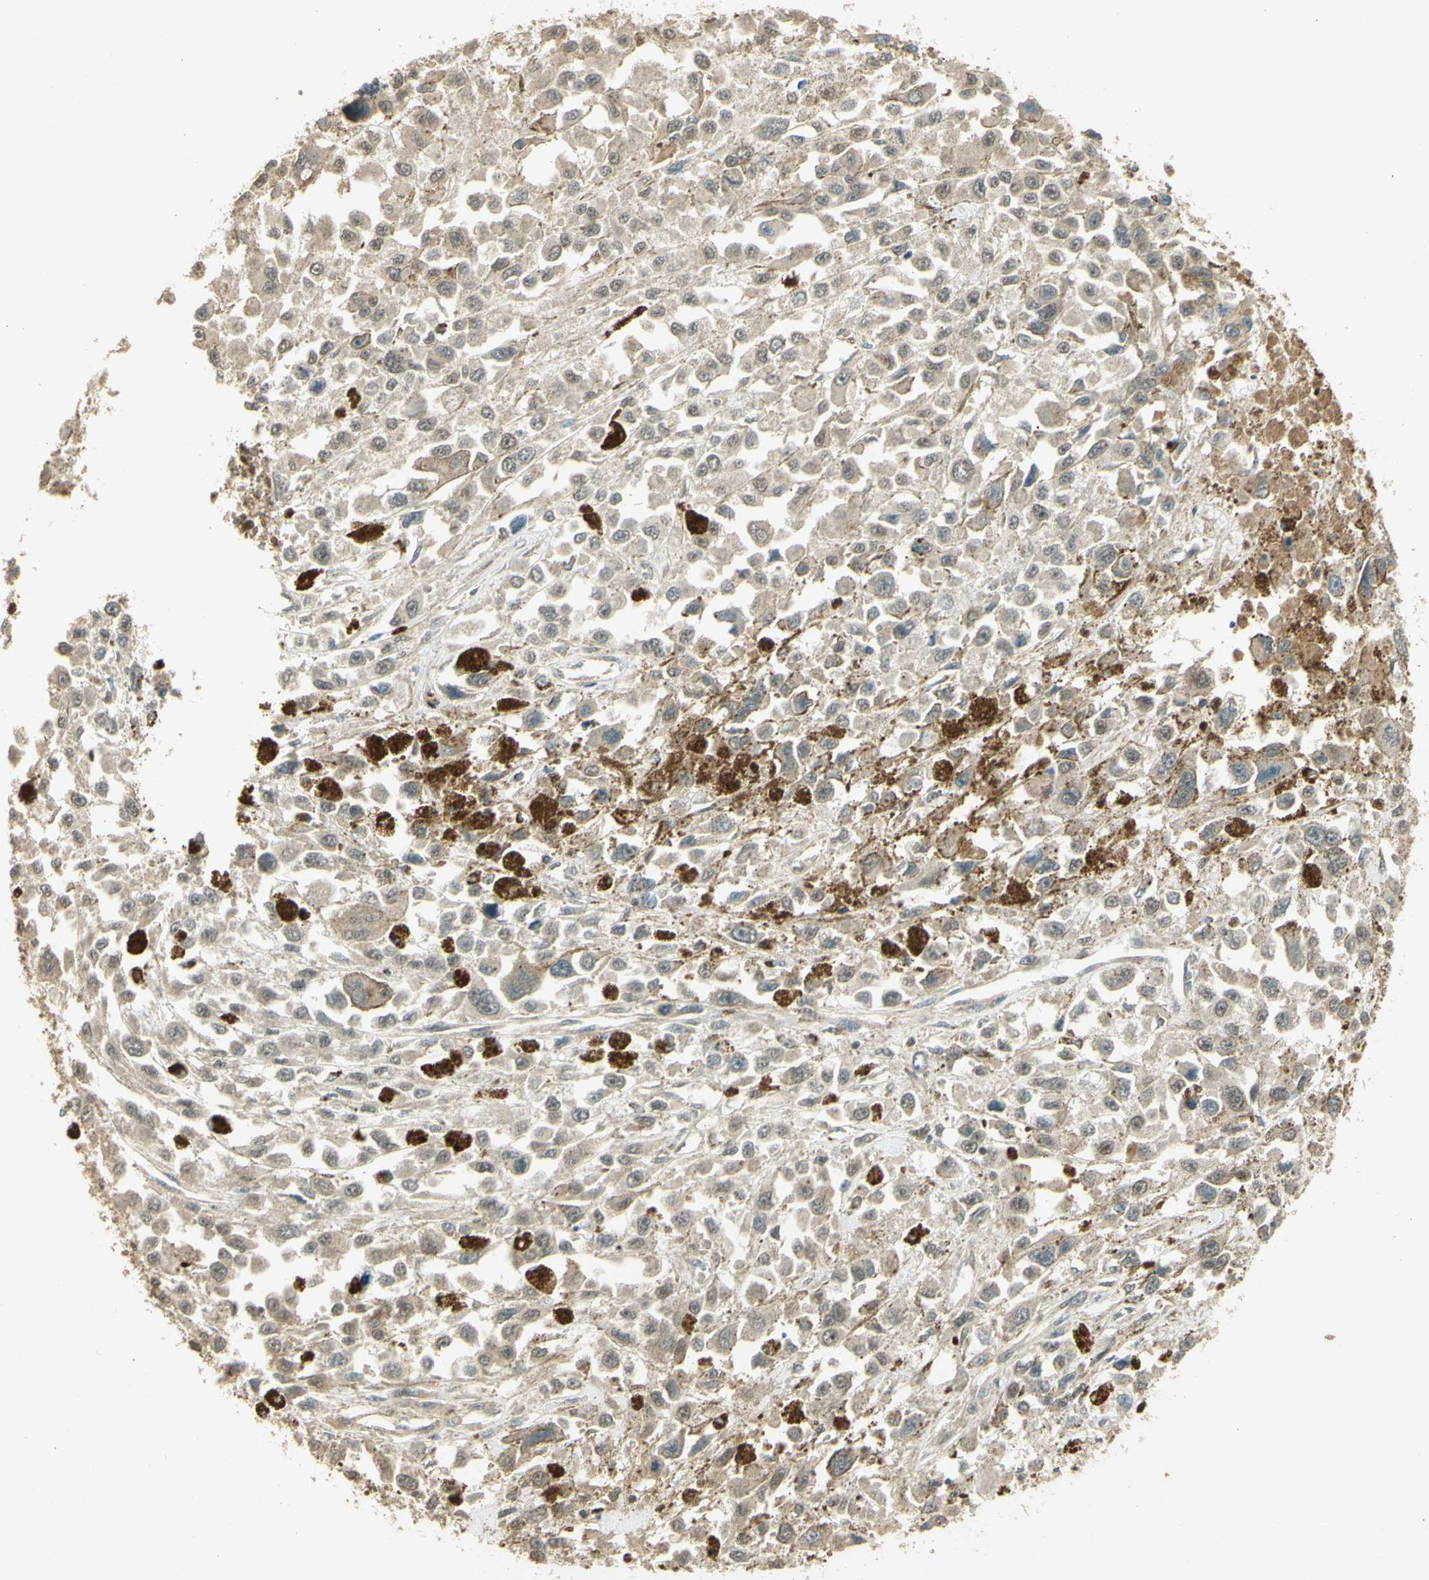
{"staining": {"intensity": "negative", "quantity": "none", "location": "none"}, "tissue": "melanoma", "cell_type": "Tumor cells", "image_type": "cancer", "snomed": [{"axis": "morphology", "description": "Malignant melanoma, Metastatic site"}, {"axis": "topography", "description": "Lymph node"}], "caption": "Immunohistochemical staining of human melanoma displays no significant positivity in tumor cells.", "gene": "GMEB2", "patient": {"sex": "male", "age": 59}}